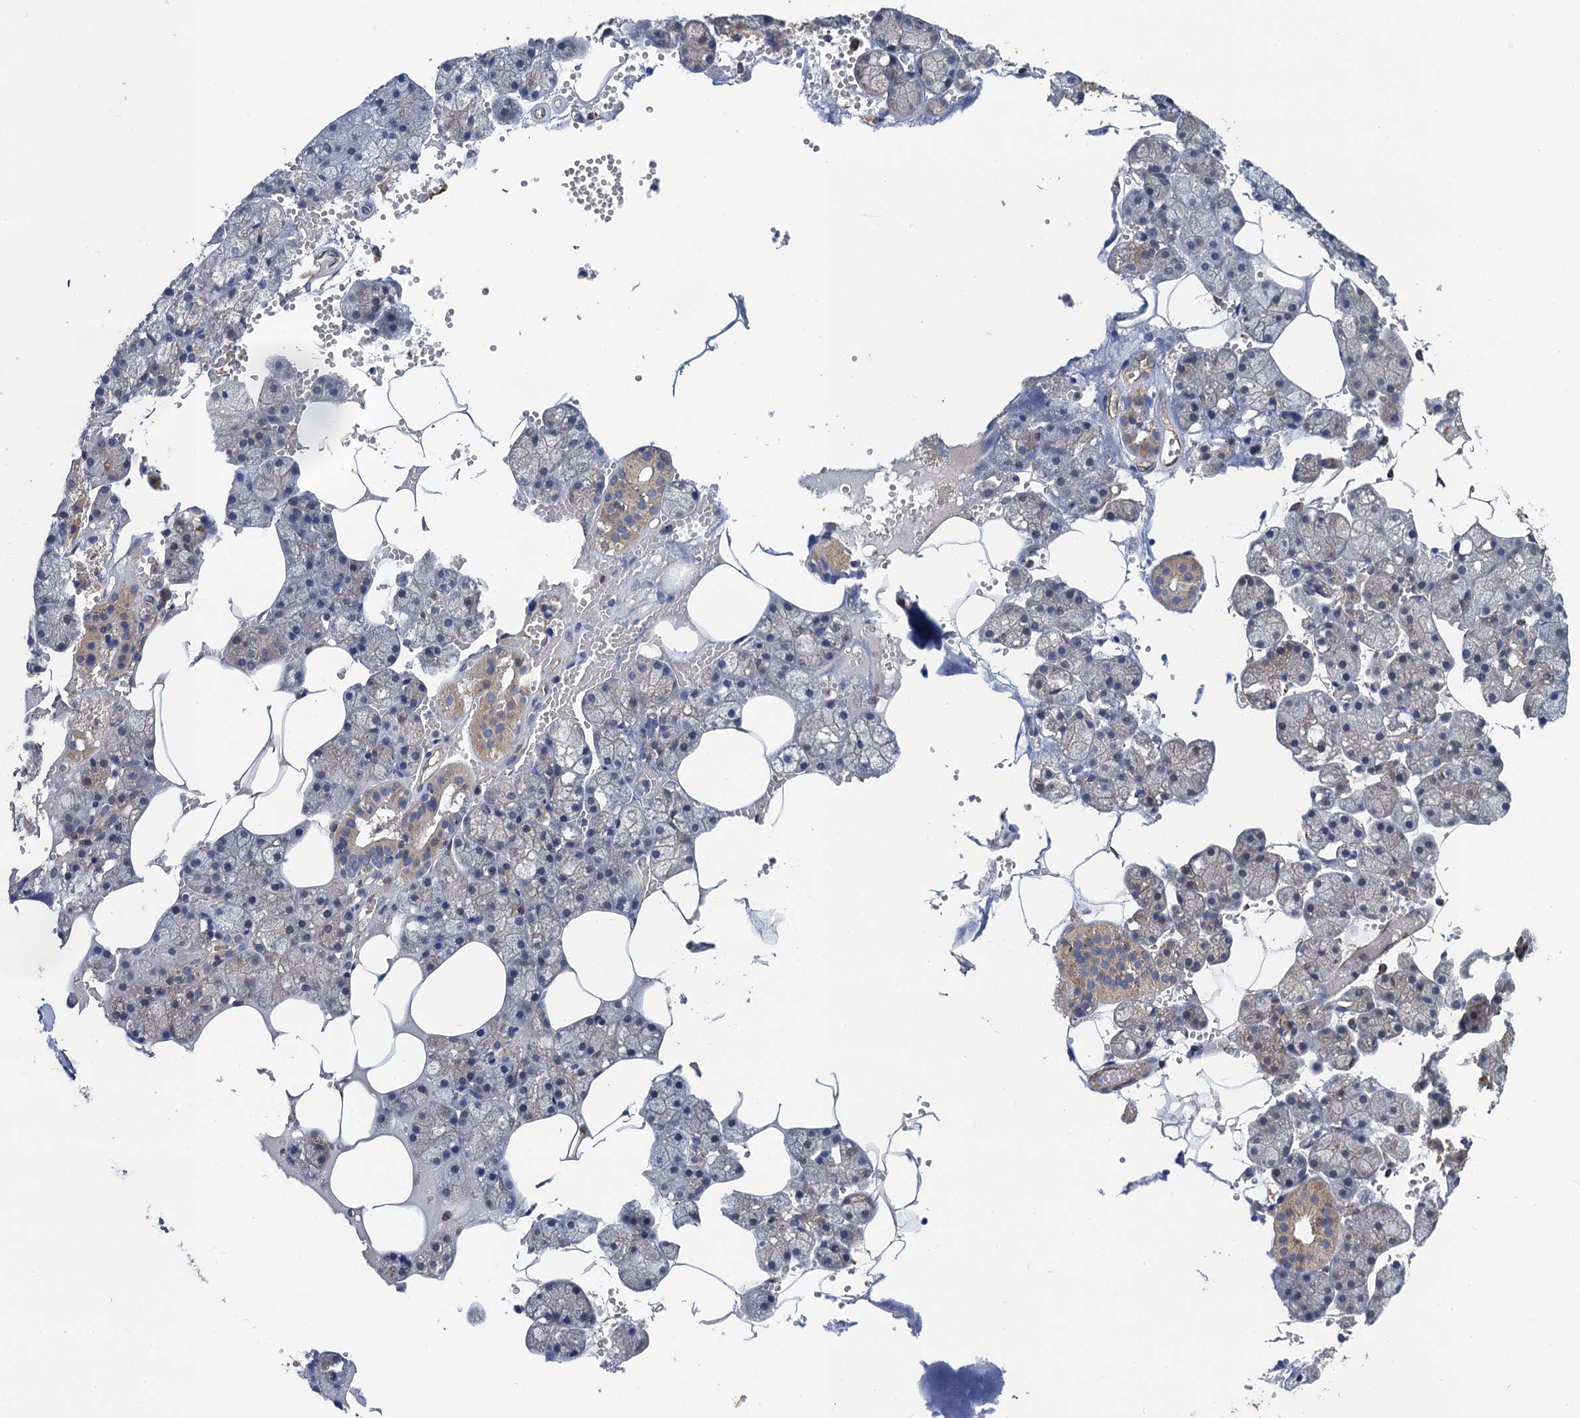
{"staining": {"intensity": "weak", "quantity": "25%-75%", "location": "cytoplasmic/membranous"}, "tissue": "salivary gland", "cell_type": "Glandular cells", "image_type": "normal", "snomed": [{"axis": "morphology", "description": "Normal tissue, NOS"}, {"axis": "topography", "description": "Salivary gland"}], "caption": "Immunohistochemistry (DAB) staining of unremarkable human salivary gland reveals weak cytoplasmic/membranous protein expression in approximately 25%-75% of glandular cells. (DAB (3,3'-diaminobenzidine) IHC with brightfield microscopy, high magnification).", "gene": "PJA2", "patient": {"sex": "male", "age": 62}}